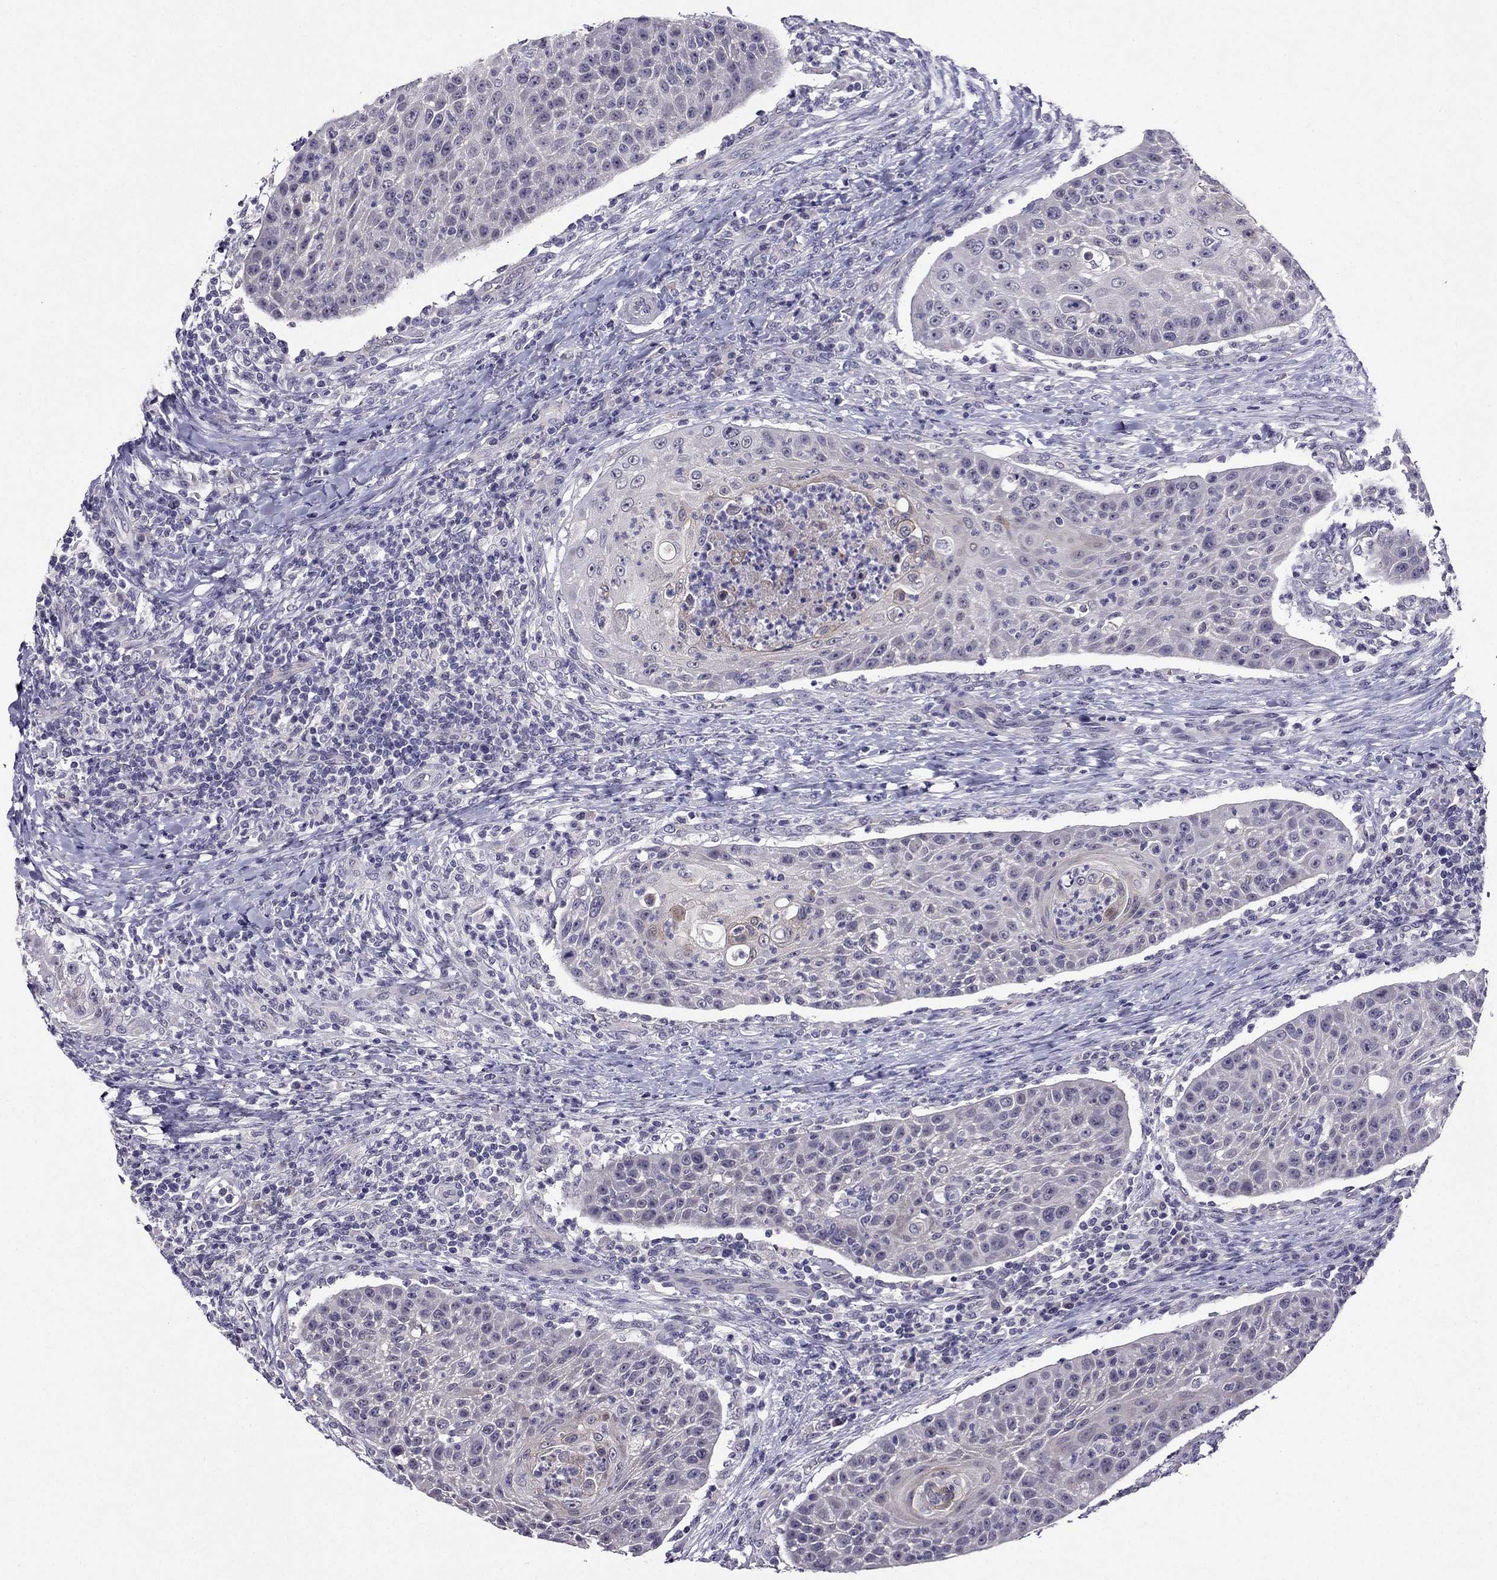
{"staining": {"intensity": "negative", "quantity": "none", "location": "none"}, "tissue": "head and neck cancer", "cell_type": "Tumor cells", "image_type": "cancer", "snomed": [{"axis": "morphology", "description": "Squamous cell carcinoma, NOS"}, {"axis": "topography", "description": "Head-Neck"}], "caption": "Immunohistochemistry (IHC) of human head and neck cancer displays no staining in tumor cells.", "gene": "DUSP15", "patient": {"sex": "male", "age": 69}}